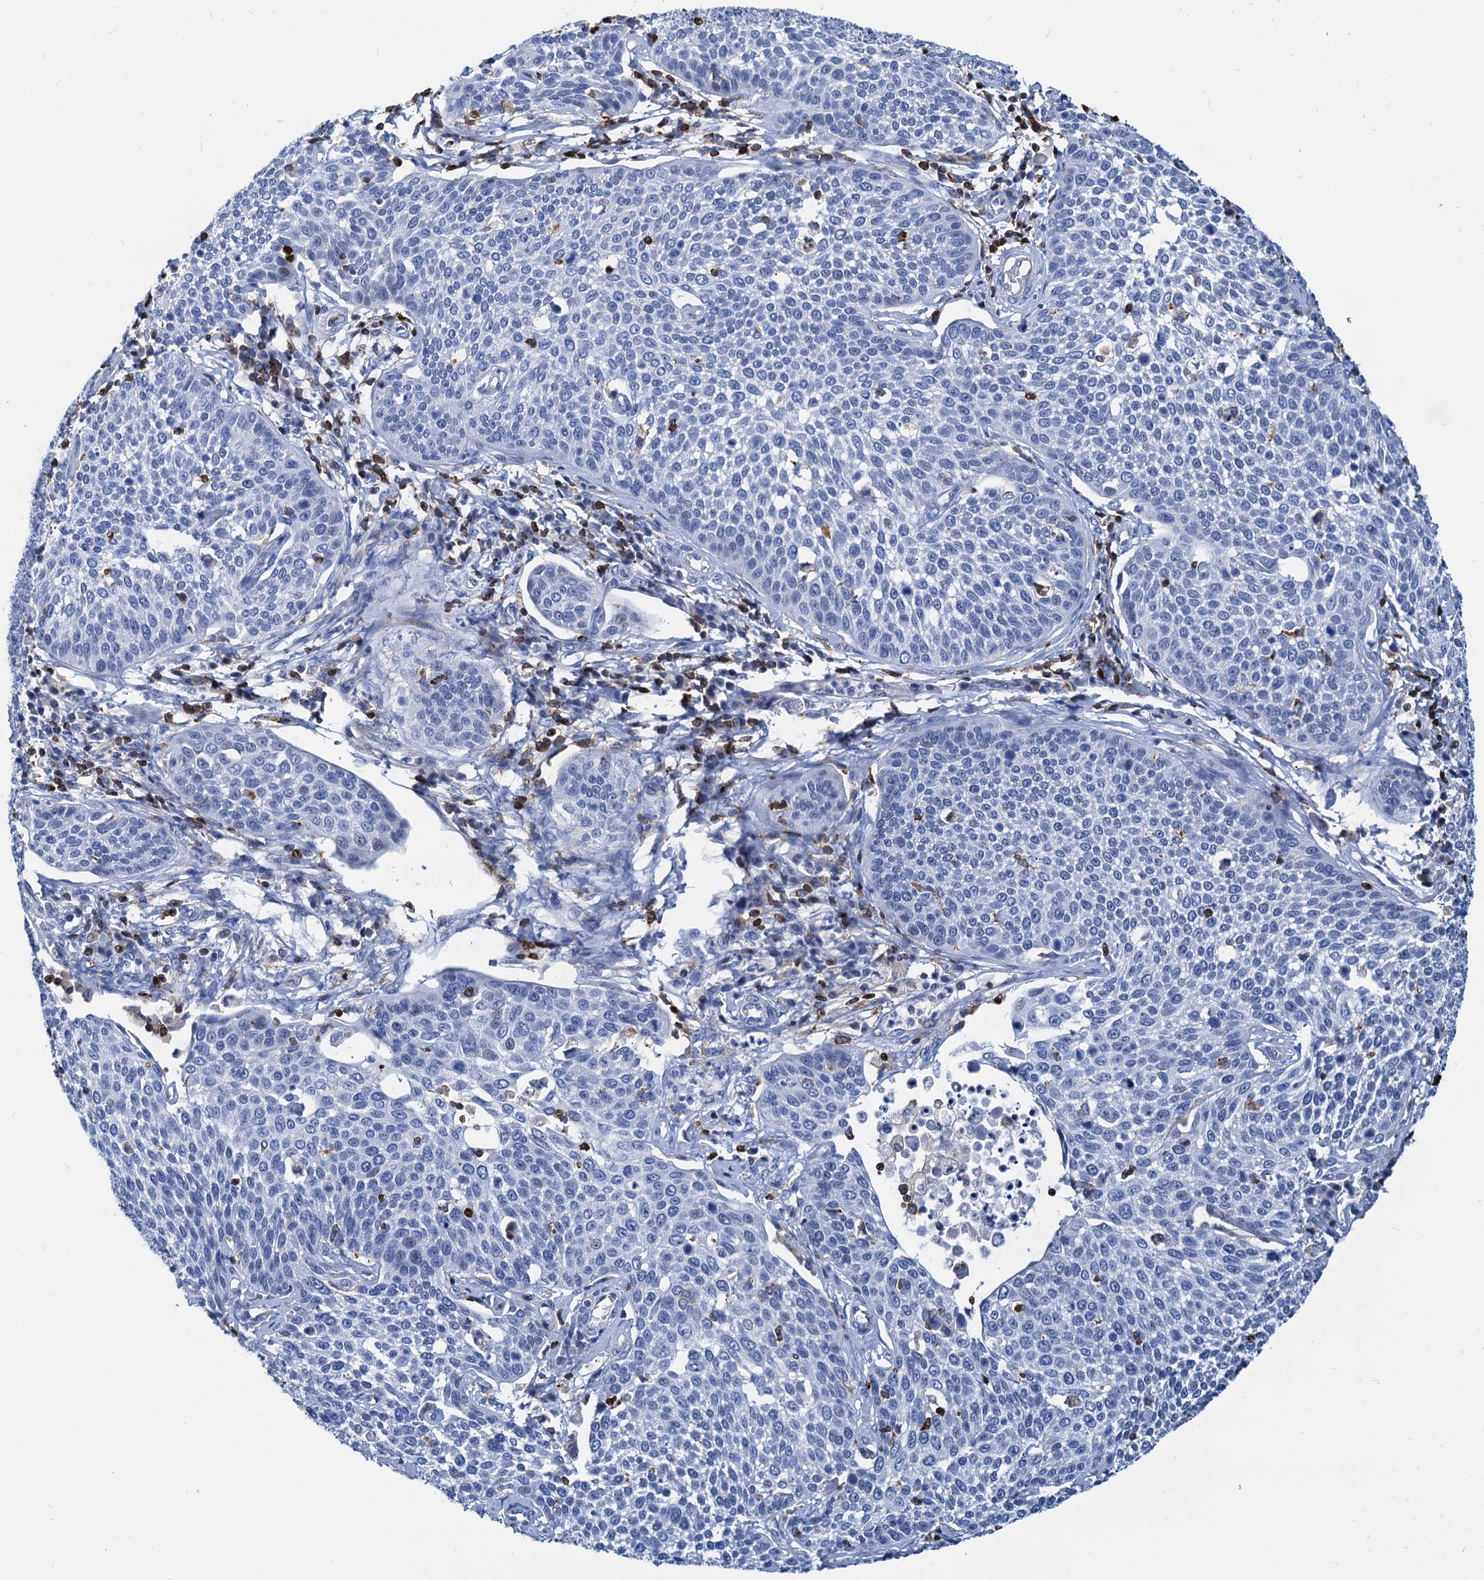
{"staining": {"intensity": "negative", "quantity": "none", "location": "none"}, "tissue": "cervical cancer", "cell_type": "Tumor cells", "image_type": "cancer", "snomed": [{"axis": "morphology", "description": "Squamous cell carcinoma, NOS"}, {"axis": "topography", "description": "Cervix"}], "caption": "Squamous cell carcinoma (cervical) was stained to show a protein in brown. There is no significant positivity in tumor cells. Nuclei are stained in blue.", "gene": "LCP2", "patient": {"sex": "female", "age": 34}}